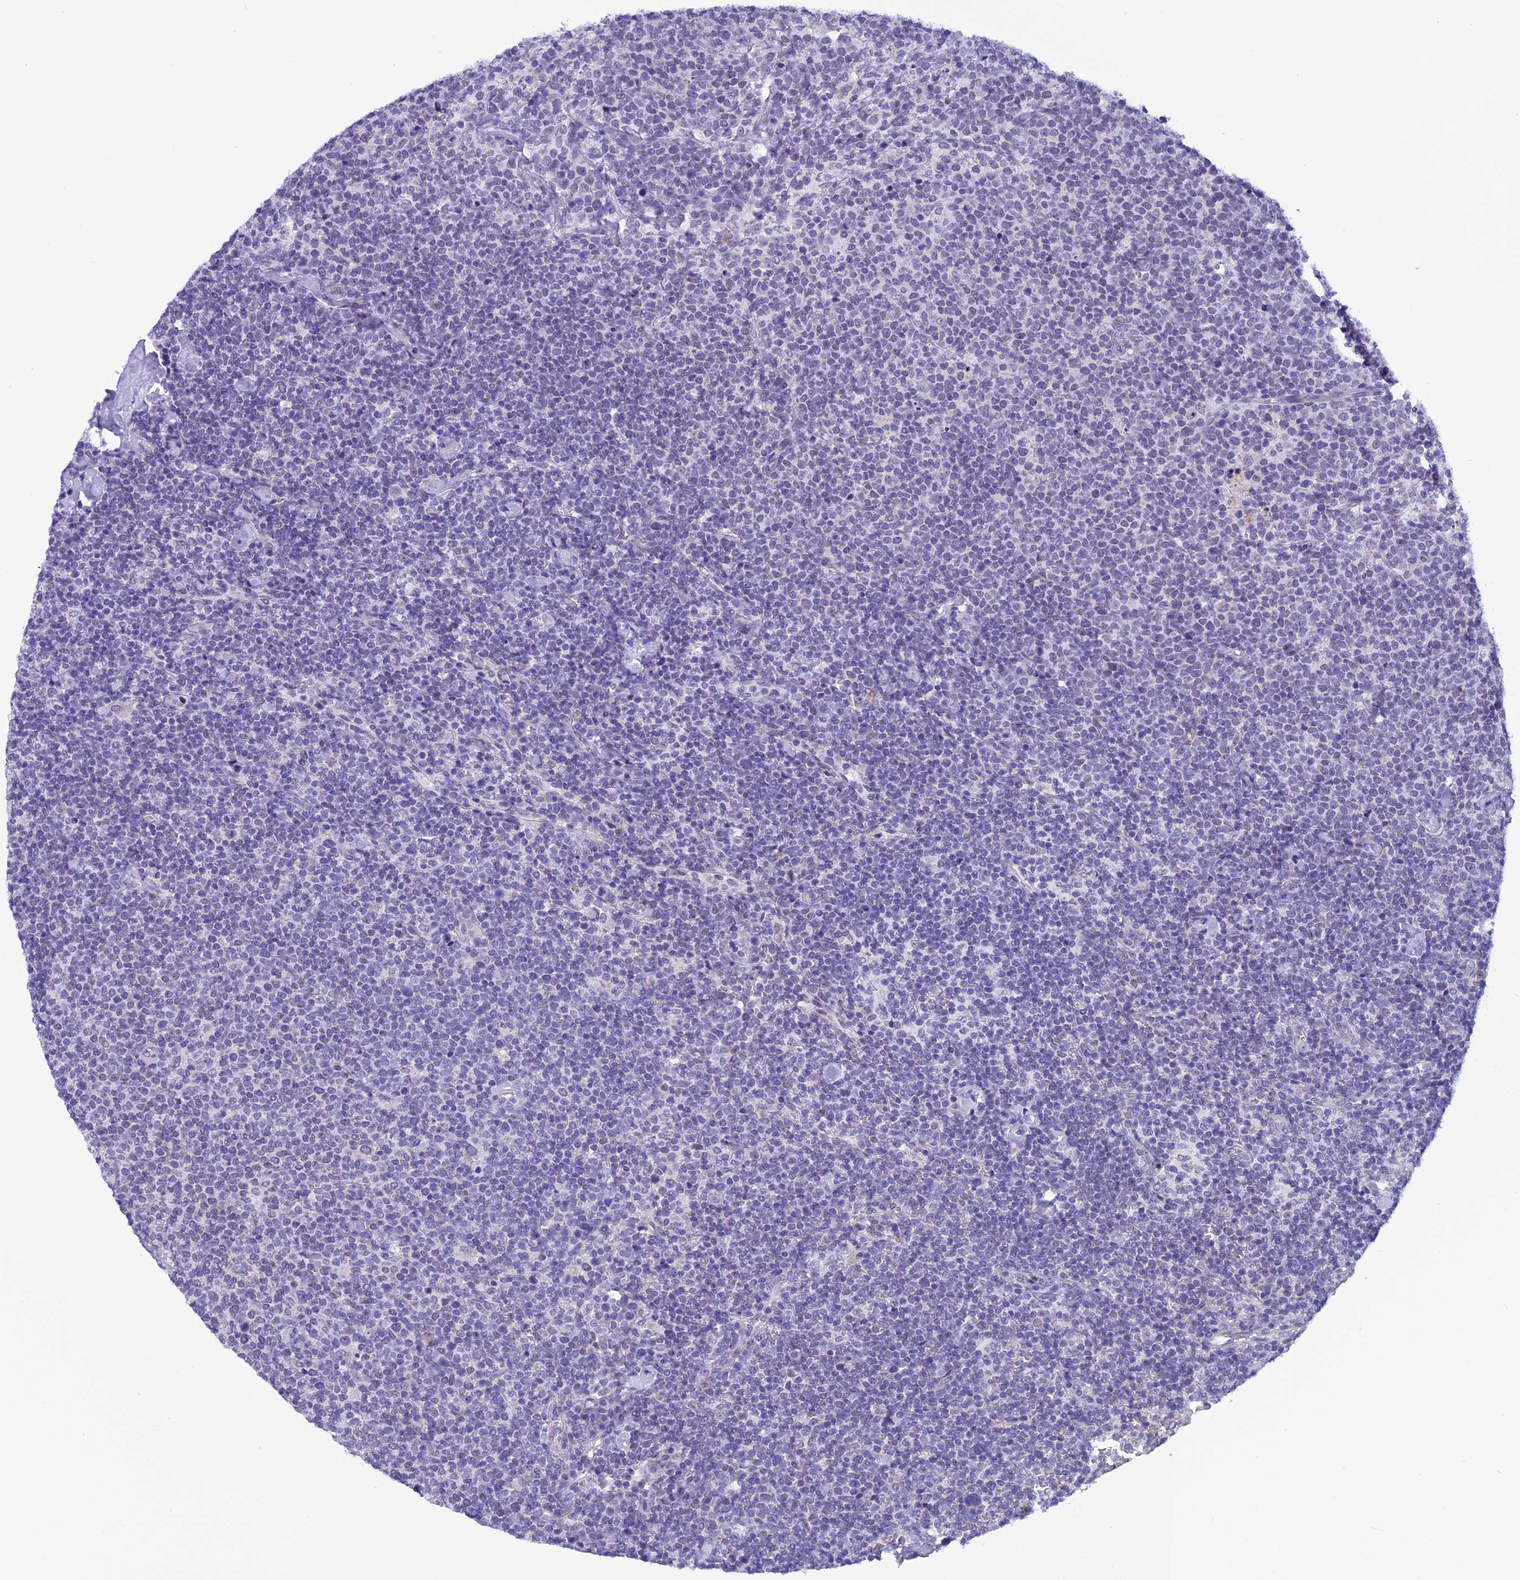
{"staining": {"intensity": "negative", "quantity": "none", "location": "none"}, "tissue": "lymphoma", "cell_type": "Tumor cells", "image_type": "cancer", "snomed": [{"axis": "morphology", "description": "Malignant lymphoma, non-Hodgkin's type, High grade"}, {"axis": "topography", "description": "Lymph node"}], "caption": "The micrograph reveals no staining of tumor cells in lymphoma.", "gene": "ZNF317", "patient": {"sex": "male", "age": 61}}